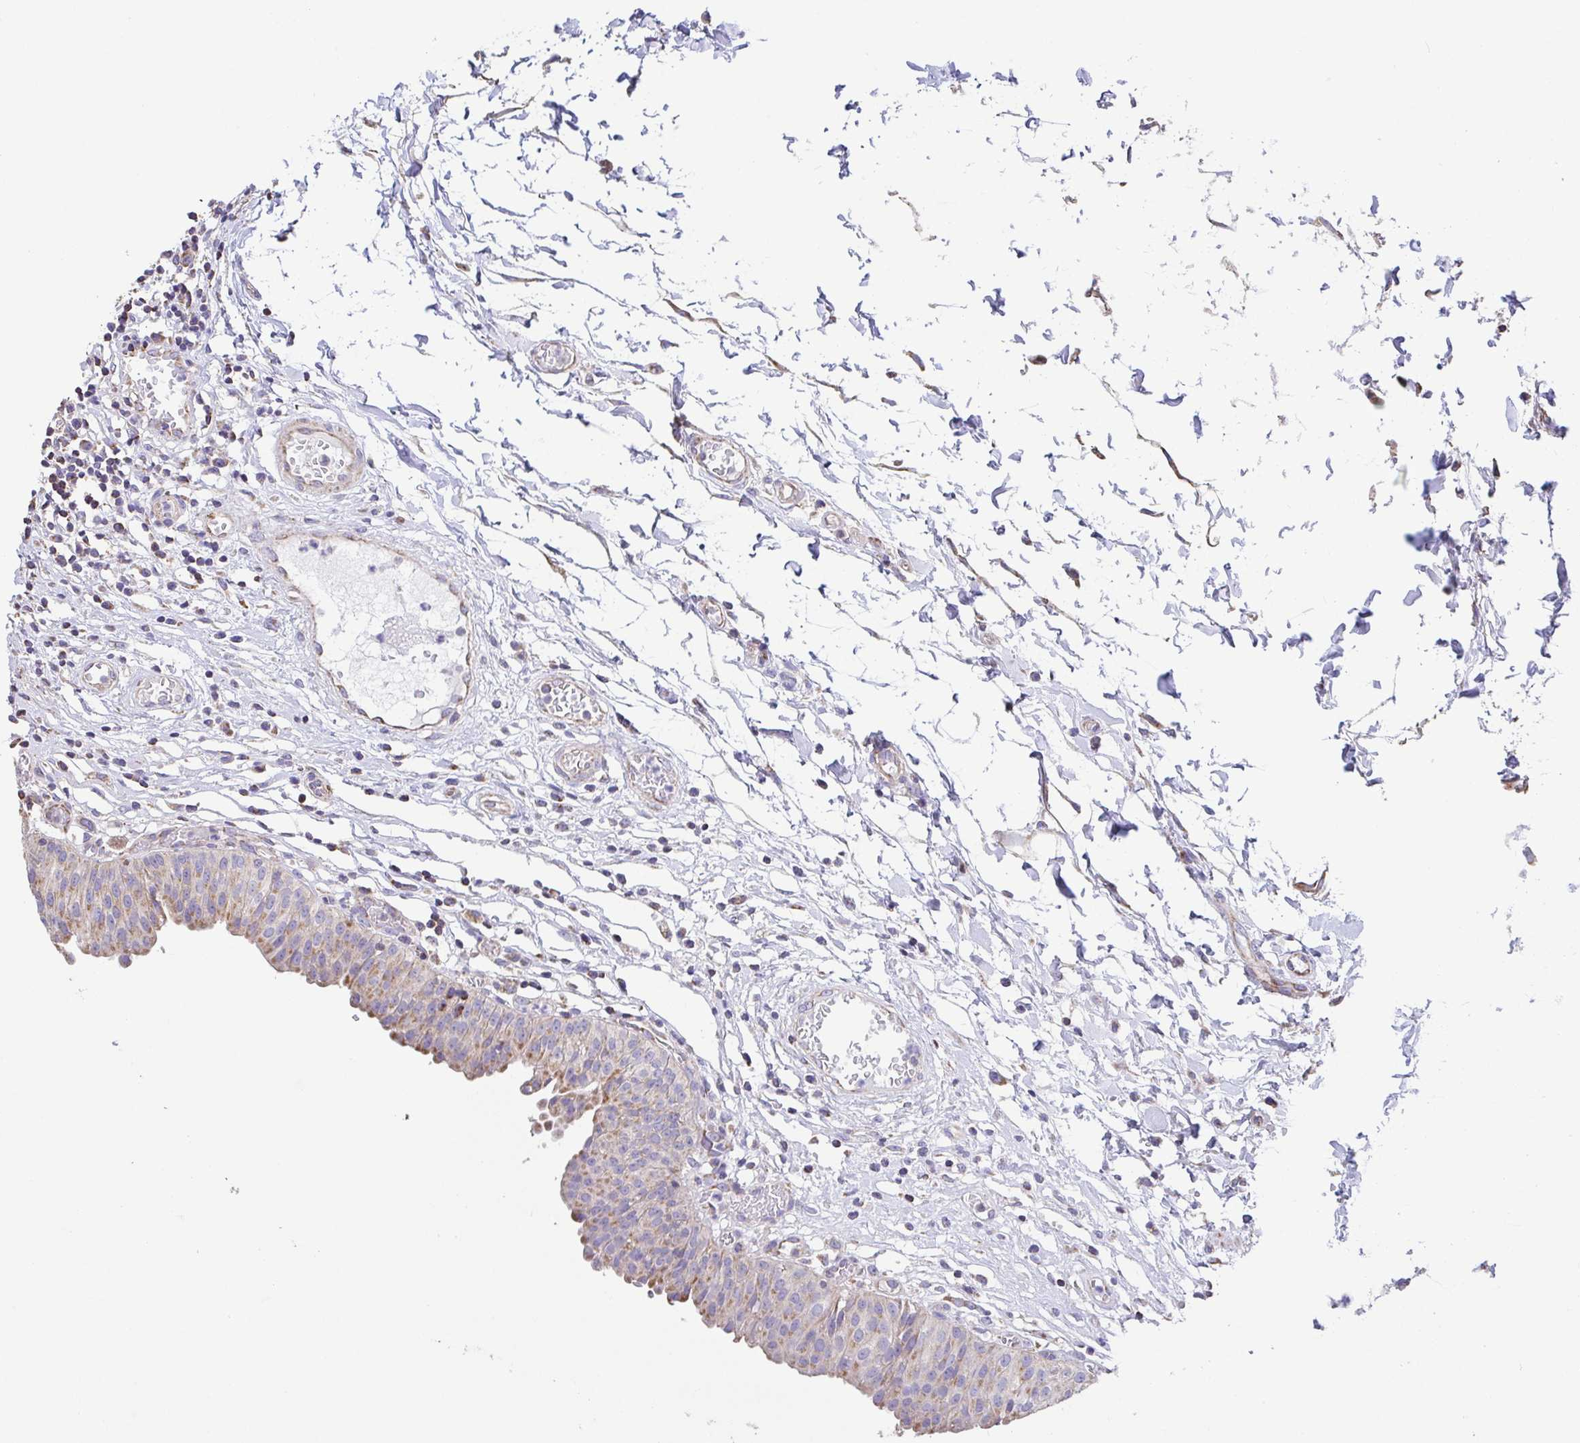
{"staining": {"intensity": "moderate", "quantity": ">75%", "location": "cytoplasmic/membranous"}, "tissue": "urinary bladder", "cell_type": "Urothelial cells", "image_type": "normal", "snomed": [{"axis": "morphology", "description": "Normal tissue, NOS"}, {"axis": "topography", "description": "Urinary bladder"}], "caption": "Protein analysis of unremarkable urinary bladder exhibits moderate cytoplasmic/membranous positivity in about >75% of urothelial cells. (DAB (3,3'-diaminobenzidine) IHC, brown staining for protein, blue staining for nuclei).", "gene": "GINM1", "patient": {"sex": "male", "age": 64}}